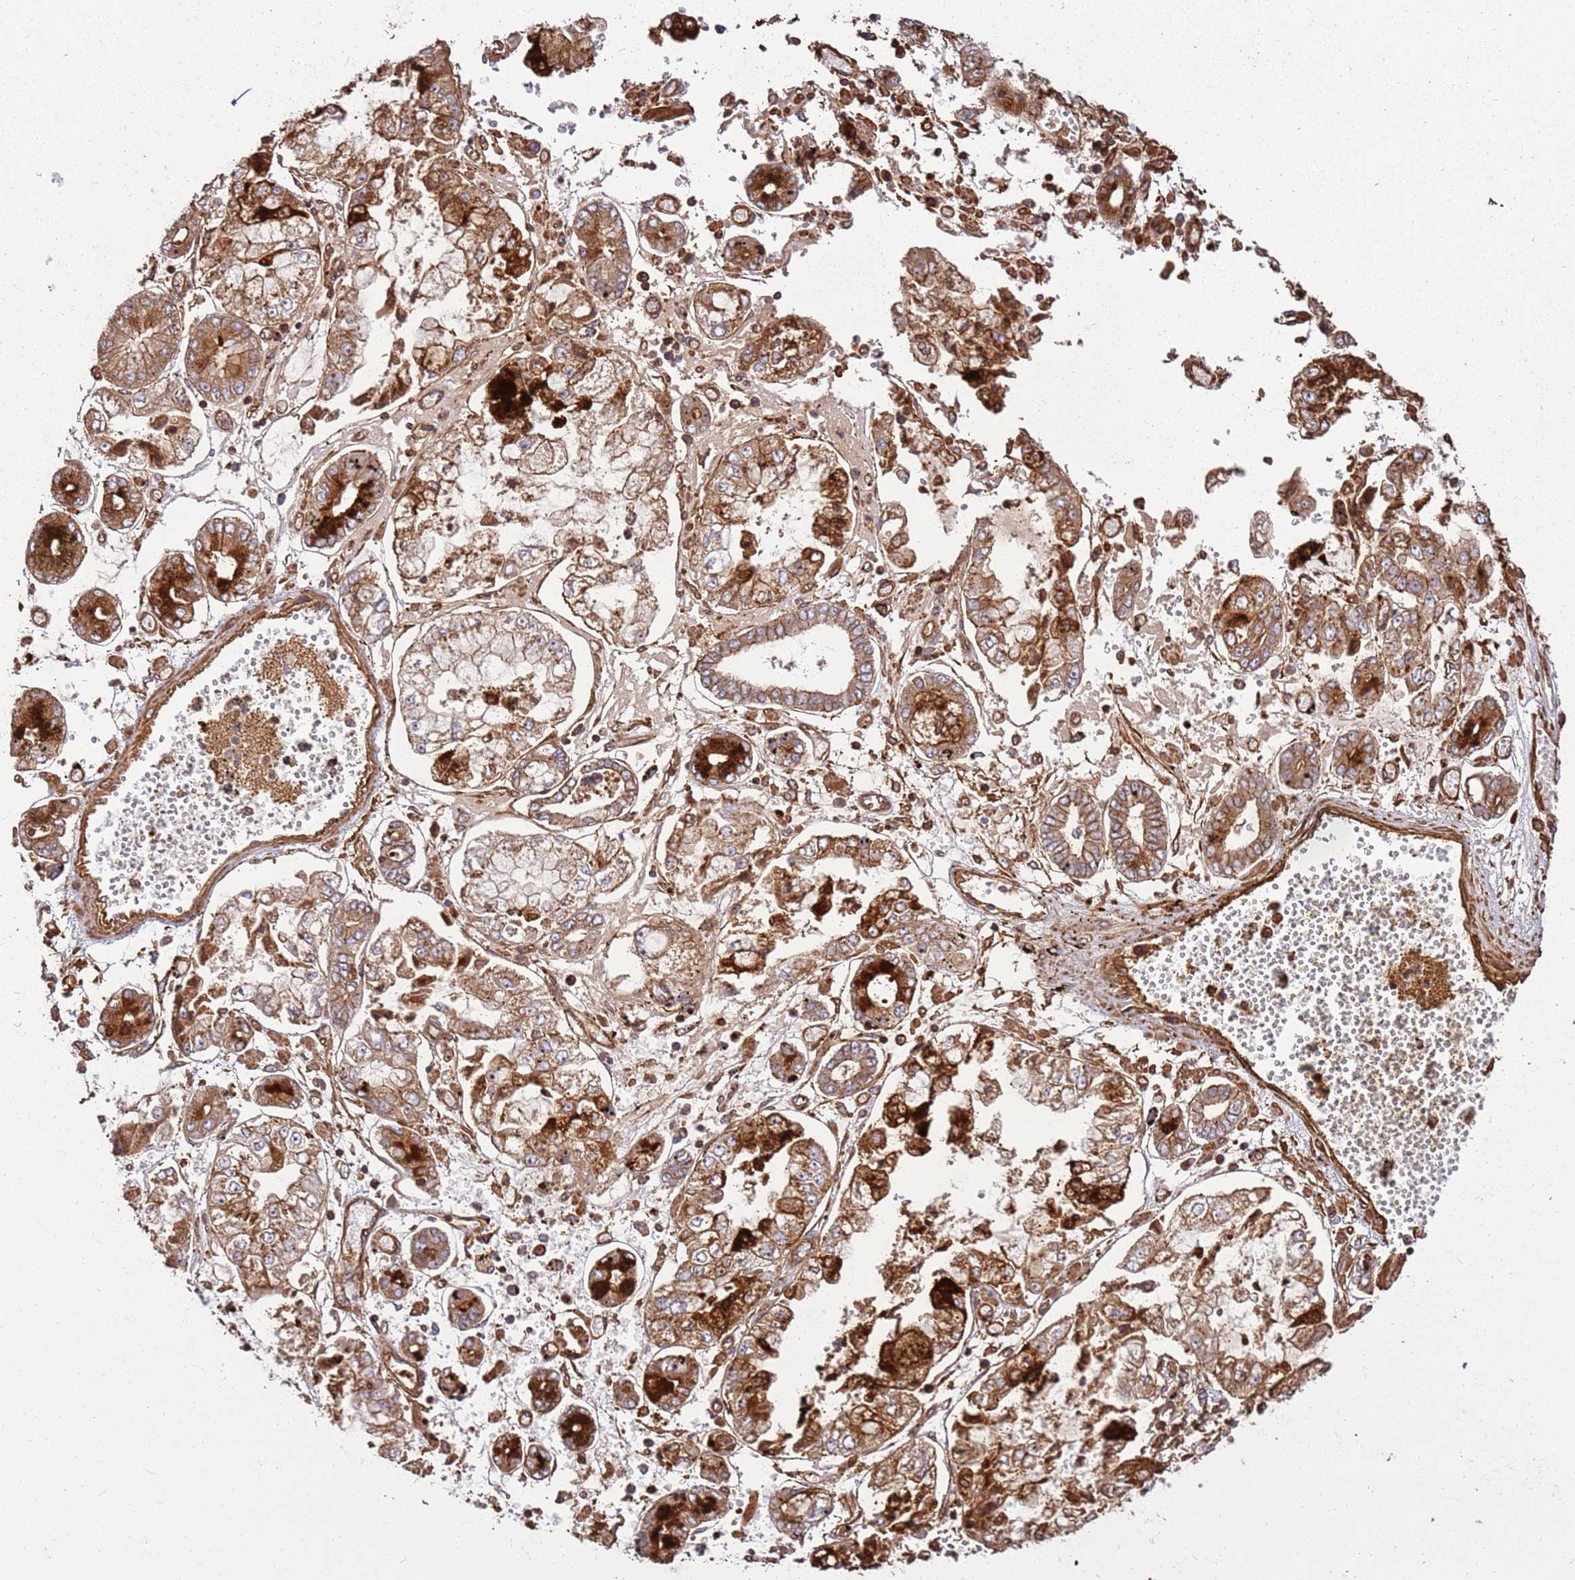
{"staining": {"intensity": "moderate", "quantity": ">75%", "location": "cytoplasmic/membranous"}, "tissue": "stomach cancer", "cell_type": "Tumor cells", "image_type": "cancer", "snomed": [{"axis": "morphology", "description": "Adenocarcinoma, NOS"}, {"axis": "topography", "description": "Stomach"}], "caption": "Stomach cancer (adenocarcinoma) was stained to show a protein in brown. There is medium levels of moderate cytoplasmic/membranous staining in approximately >75% of tumor cells. (brown staining indicates protein expression, while blue staining denotes nuclei).", "gene": "ACVR2A", "patient": {"sex": "male", "age": 76}}